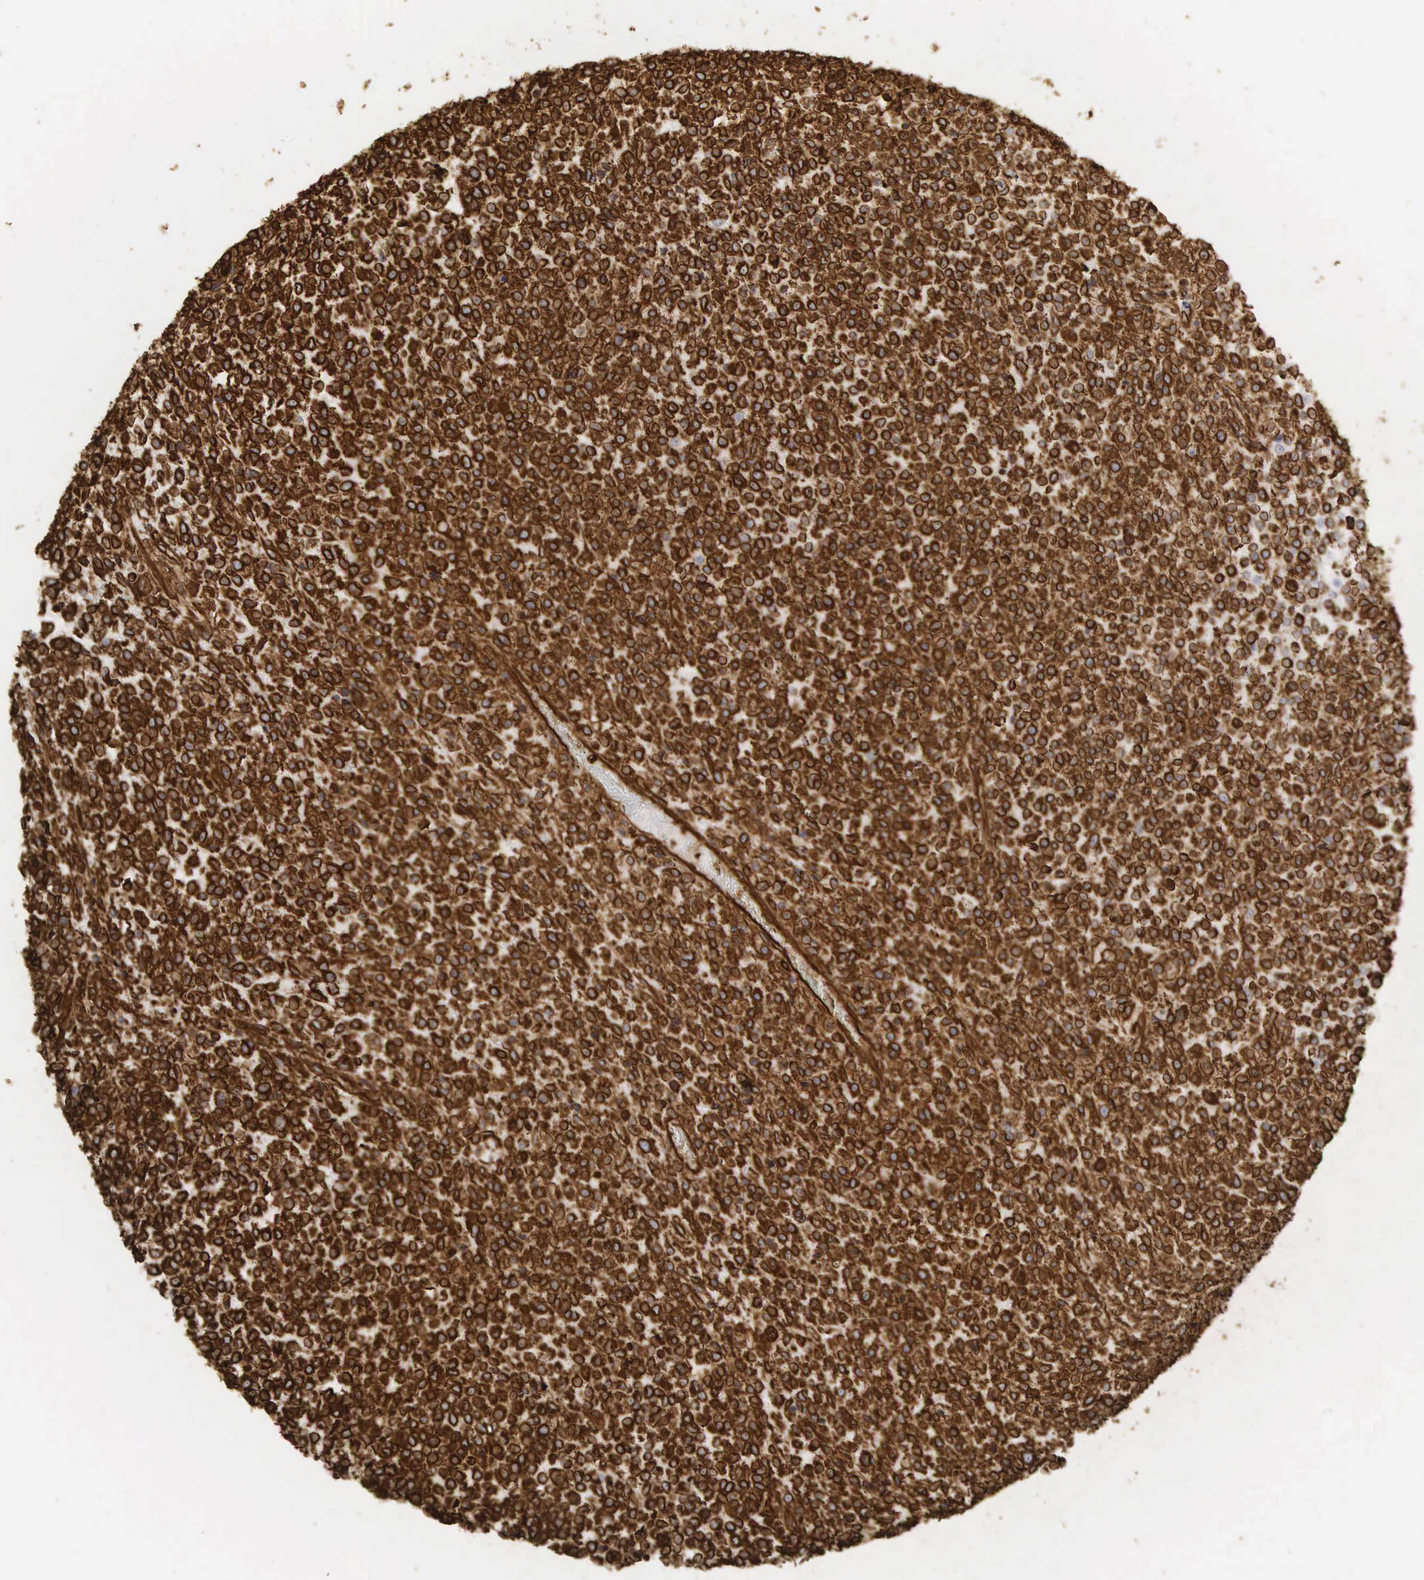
{"staining": {"intensity": "strong", "quantity": ">75%", "location": "cytoplasmic/membranous,nuclear"}, "tissue": "testis cancer", "cell_type": "Tumor cells", "image_type": "cancer", "snomed": [{"axis": "morphology", "description": "Seminoma, NOS"}, {"axis": "topography", "description": "Testis"}], "caption": "Immunohistochemical staining of testis seminoma exhibits high levels of strong cytoplasmic/membranous and nuclear expression in approximately >75% of tumor cells.", "gene": "VIM", "patient": {"sex": "male", "age": 59}}